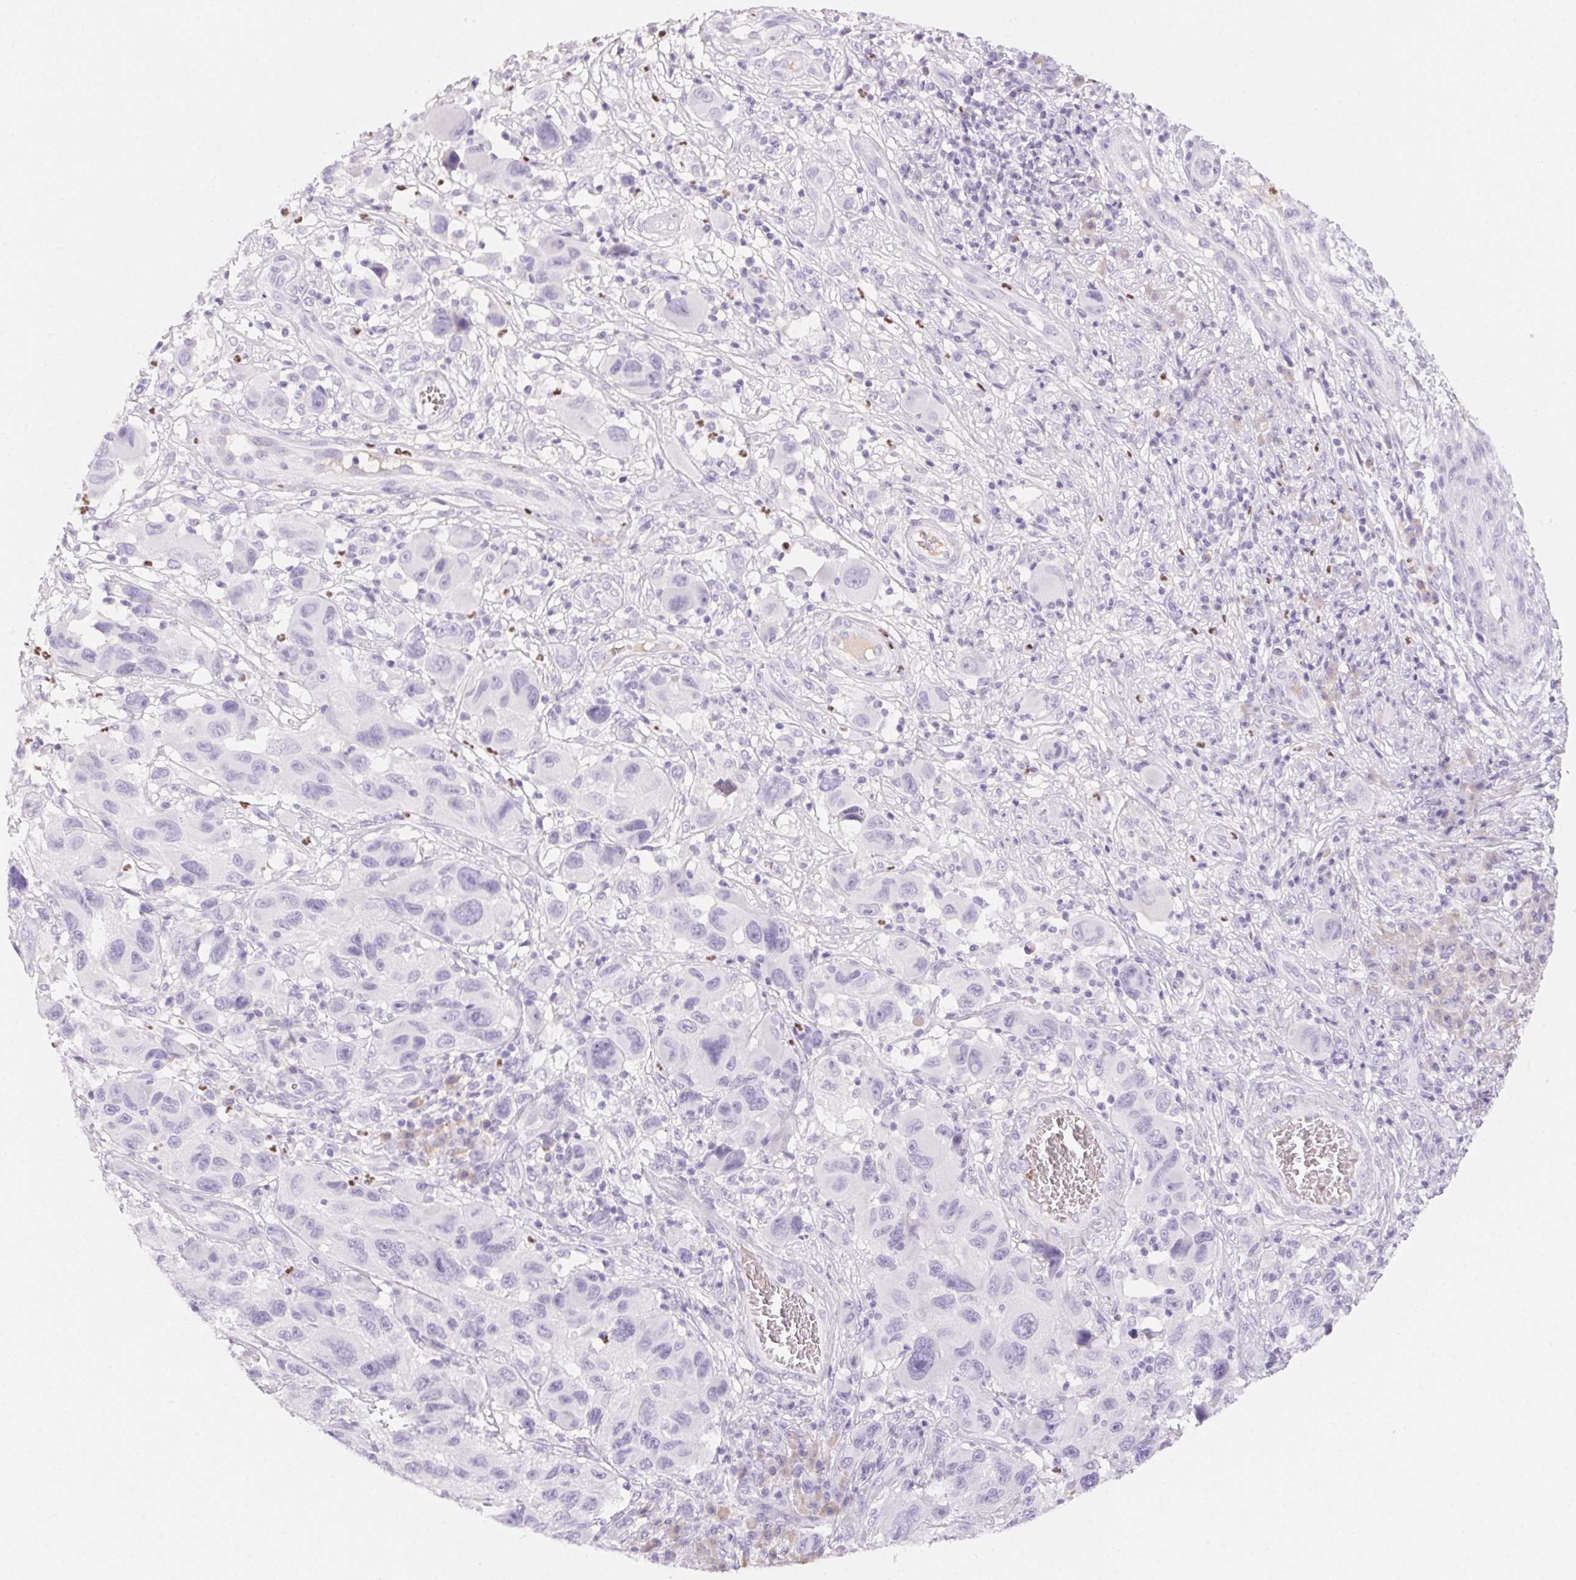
{"staining": {"intensity": "negative", "quantity": "none", "location": "none"}, "tissue": "melanoma", "cell_type": "Tumor cells", "image_type": "cancer", "snomed": [{"axis": "morphology", "description": "Malignant melanoma, NOS"}, {"axis": "topography", "description": "Skin"}], "caption": "Histopathology image shows no significant protein staining in tumor cells of melanoma. (Stains: DAB immunohistochemistry (IHC) with hematoxylin counter stain, Microscopy: brightfield microscopy at high magnification).", "gene": "PADI4", "patient": {"sex": "male", "age": 53}}